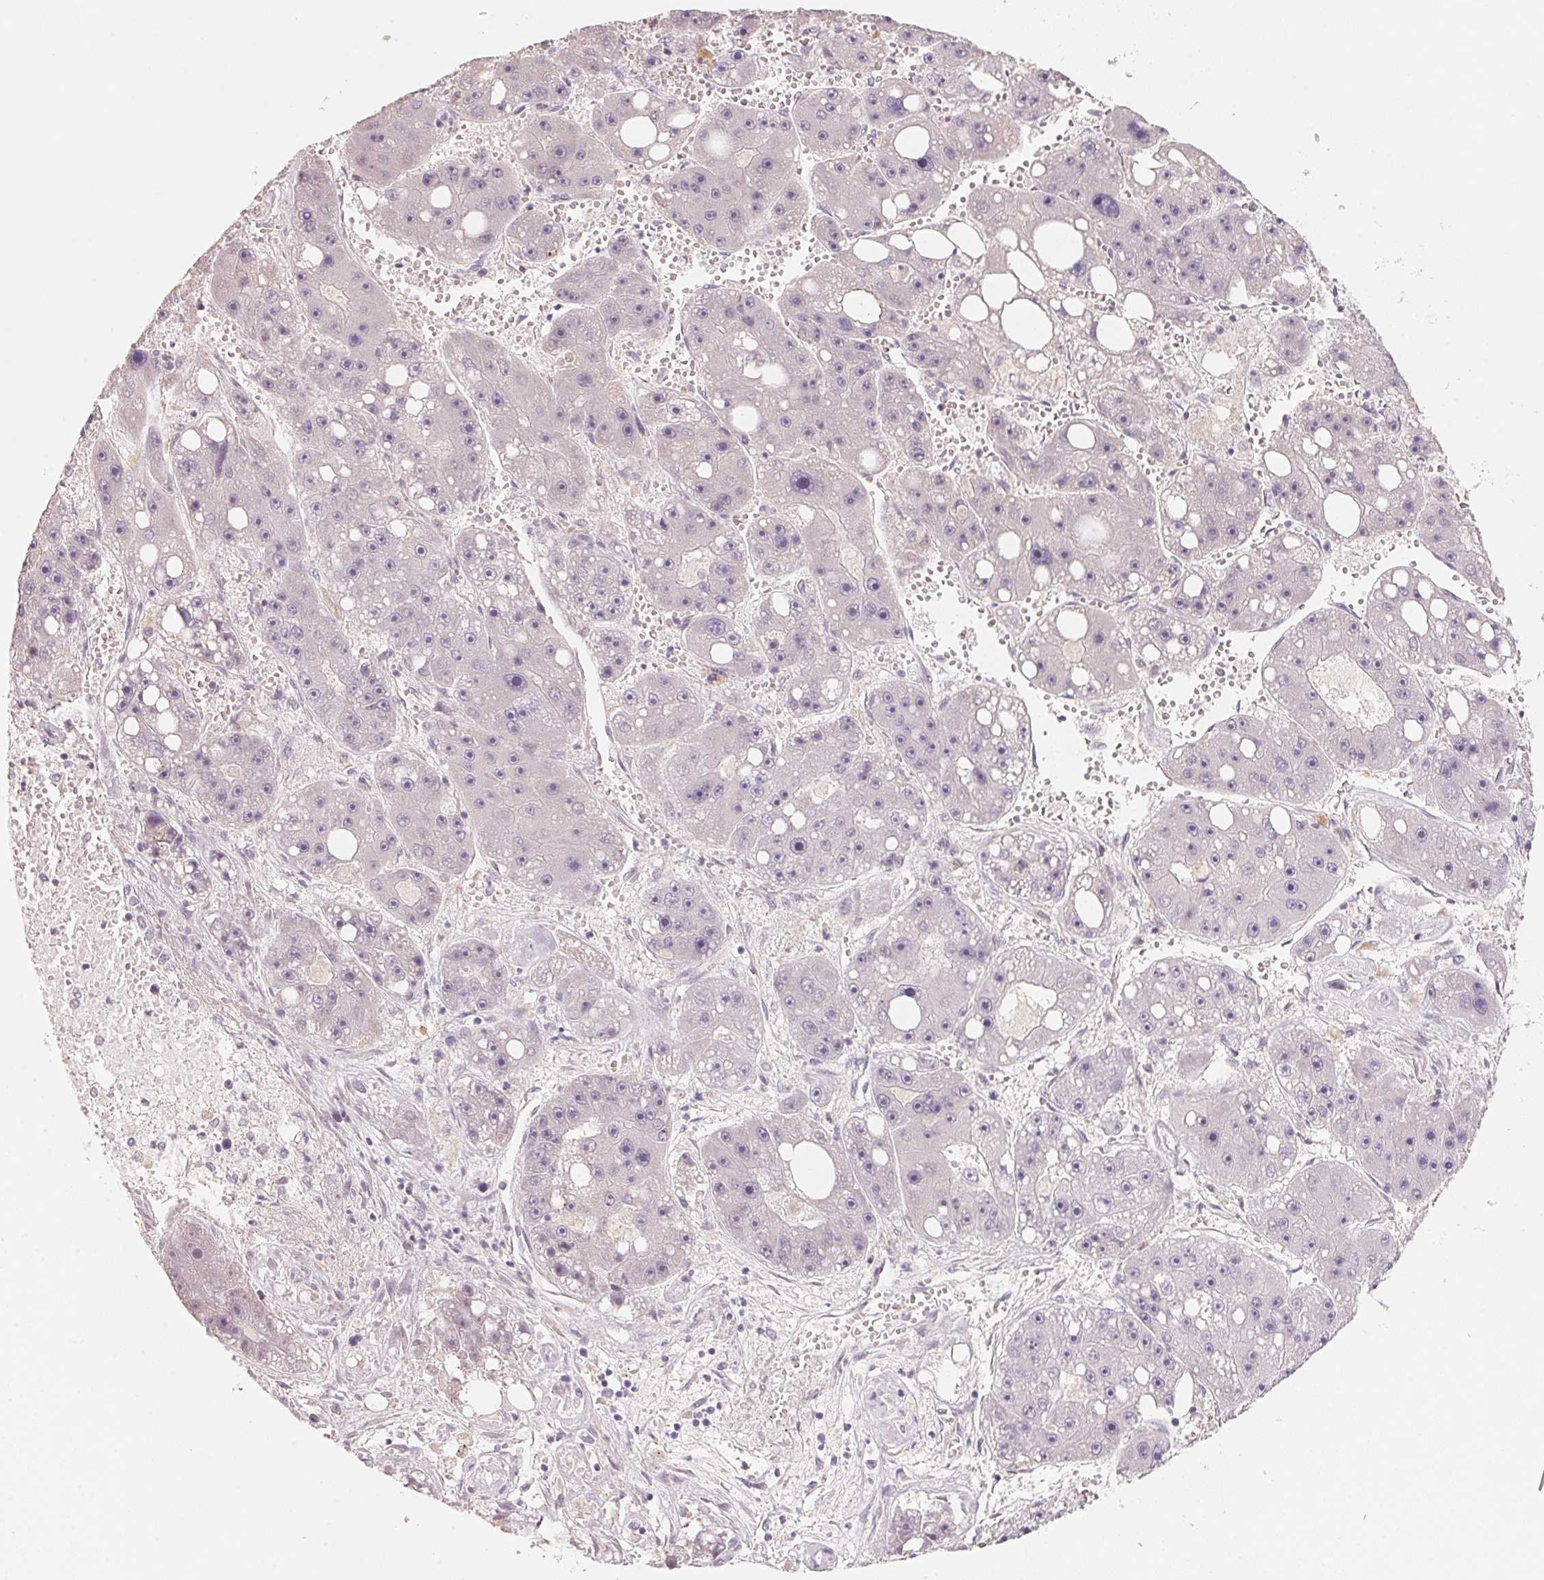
{"staining": {"intensity": "negative", "quantity": "none", "location": "none"}, "tissue": "liver cancer", "cell_type": "Tumor cells", "image_type": "cancer", "snomed": [{"axis": "morphology", "description": "Carcinoma, Hepatocellular, NOS"}, {"axis": "topography", "description": "Liver"}], "caption": "IHC histopathology image of neoplastic tissue: human liver cancer (hepatocellular carcinoma) stained with DAB (3,3'-diaminobenzidine) demonstrates no significant protein positivity in tumor cells.", "gene": "TP53AIP1", "patient": {"sex": "female", "age": 61}}